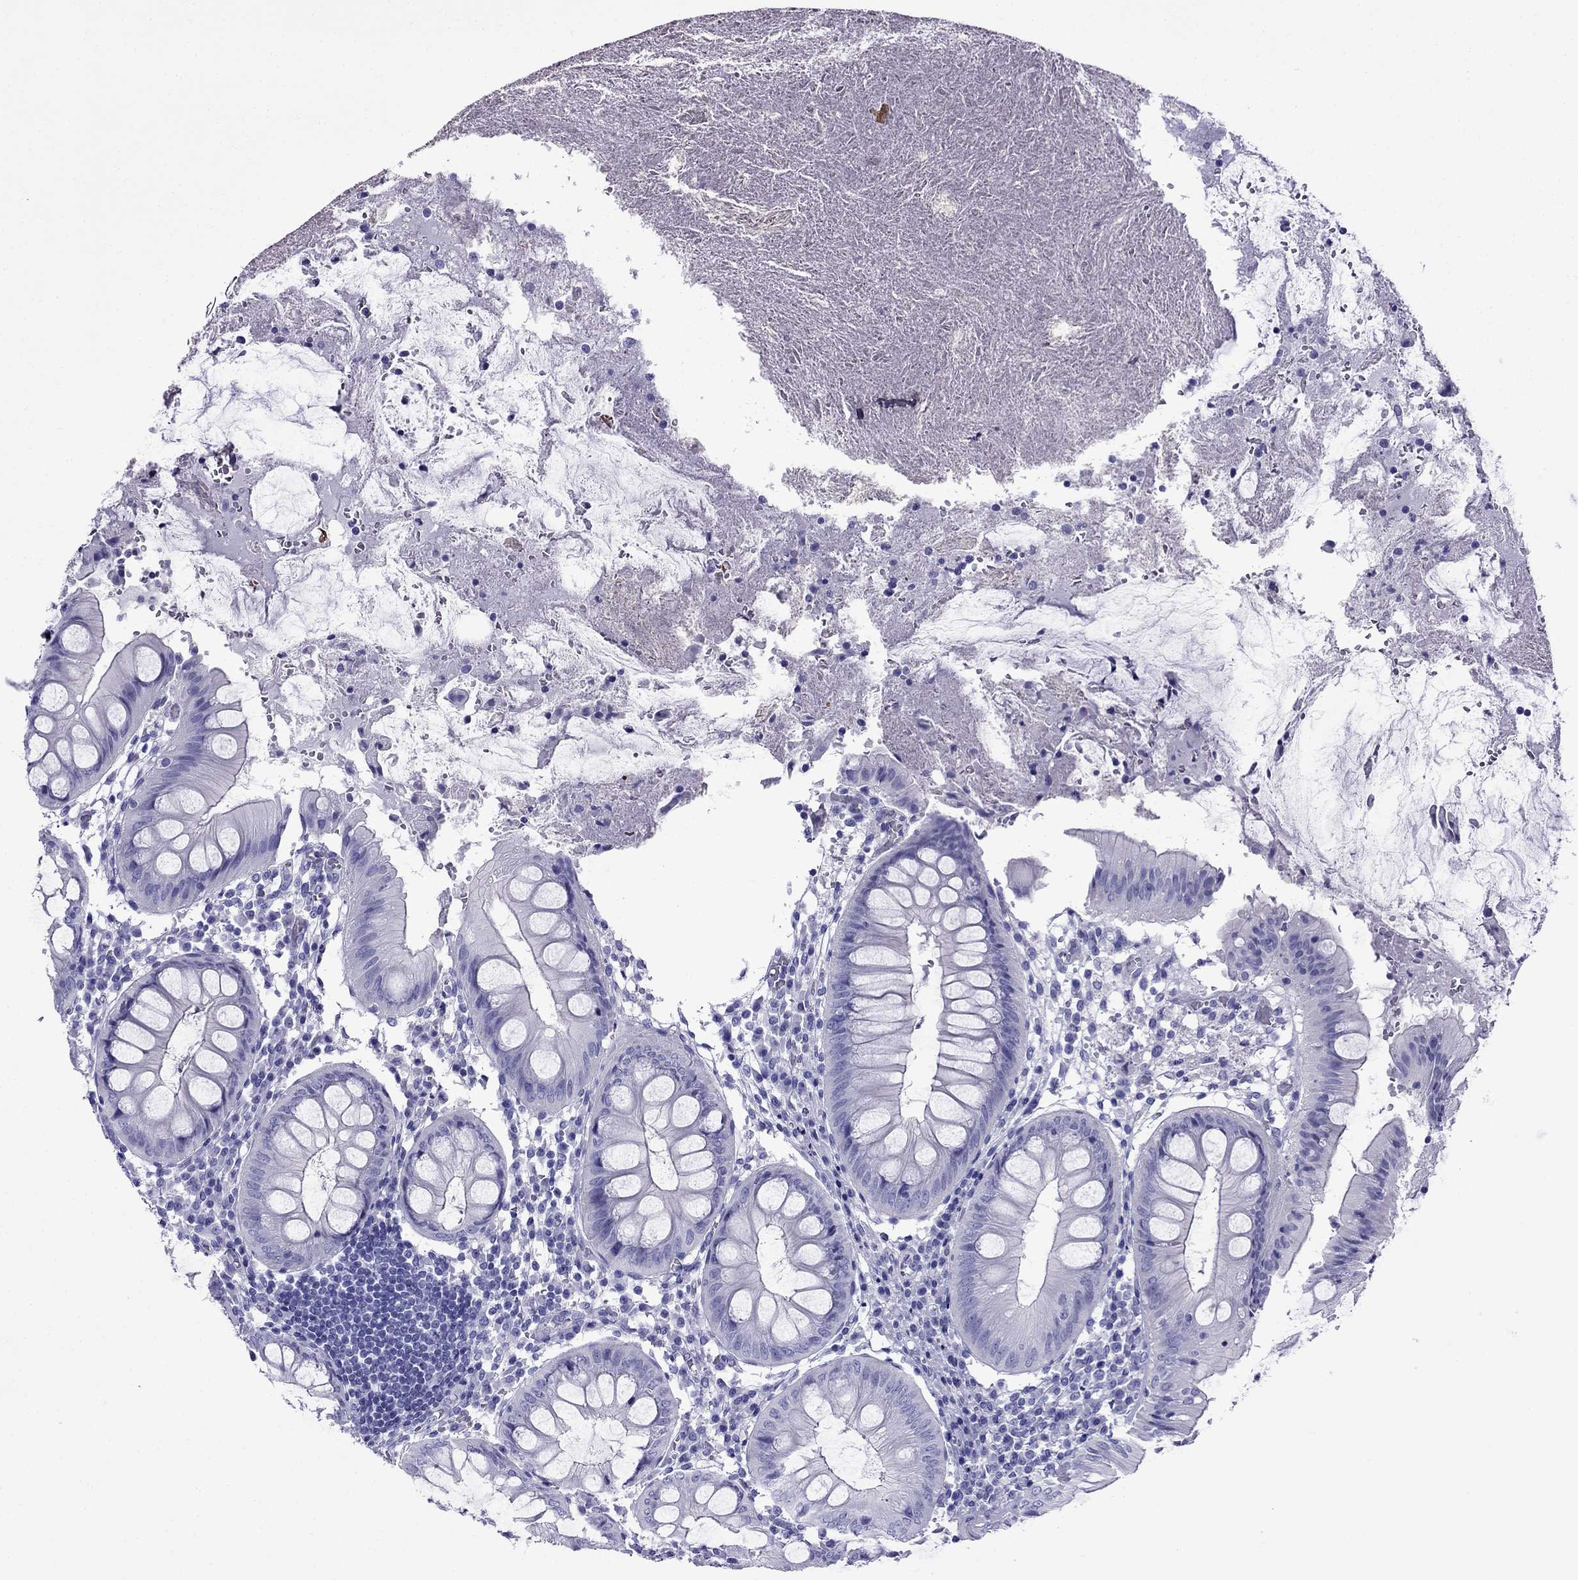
{"staining": {"intensity": "negative", "quantity": "none", "location": "none"}, "tissue": "appendix", "cell_type": "Glandular cells", "image_type": "normal", "snomed": [{"axis": "morphology", "description": "Normal tissue, NOS"}, {"axis": "morphology", "description": "Inflammation, NOS"}, {"axis": "topography", "description": "Appendix"}], "caption": "Glandular cells show no significant protein positivity in unremarkable appendix. The staining is performed using DAB brown chromogen with nuclei counter-stained in using hematoxylin.", "gene": "CRYBA1", "patient": {"sex": "male", "age": 16}}